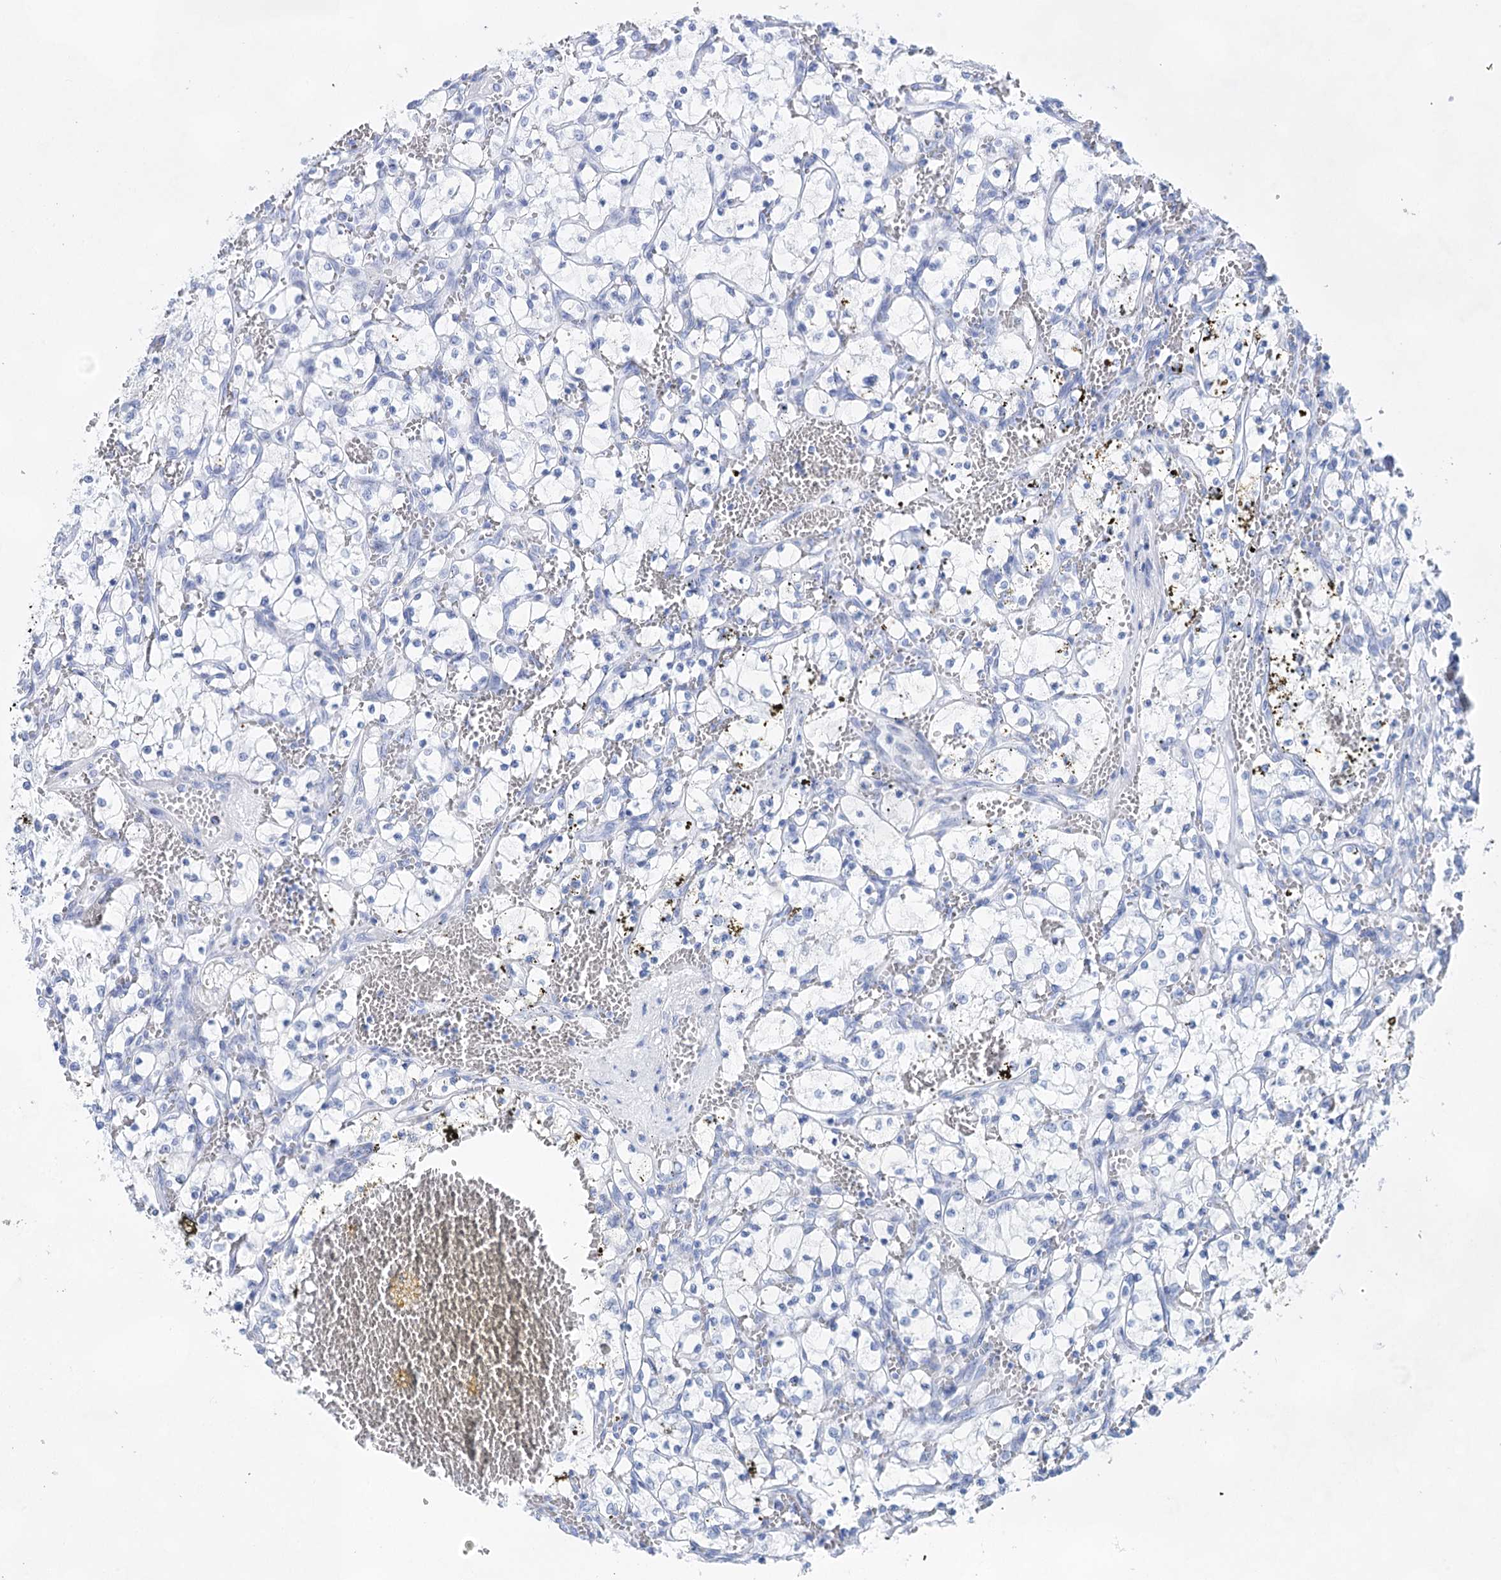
{"staining": {"intensity": "negative", "quantity": "none", "location": "none"}, "tissue": "renal cancer", "cell_type": "Tumor cells", "image_type": "cancer", "snomed": [{"axis": "morphology", "description": "Adenocarcinoma, NOS"}, {"axis": "topography", "description": "Kidney"}], "caption": "Human renal adenocarcinoma stained for a protein using IHC demonstrates no expression in tumor cells.", "gene": "LALBA", "patient": {"sex": "female", "age": 69}}